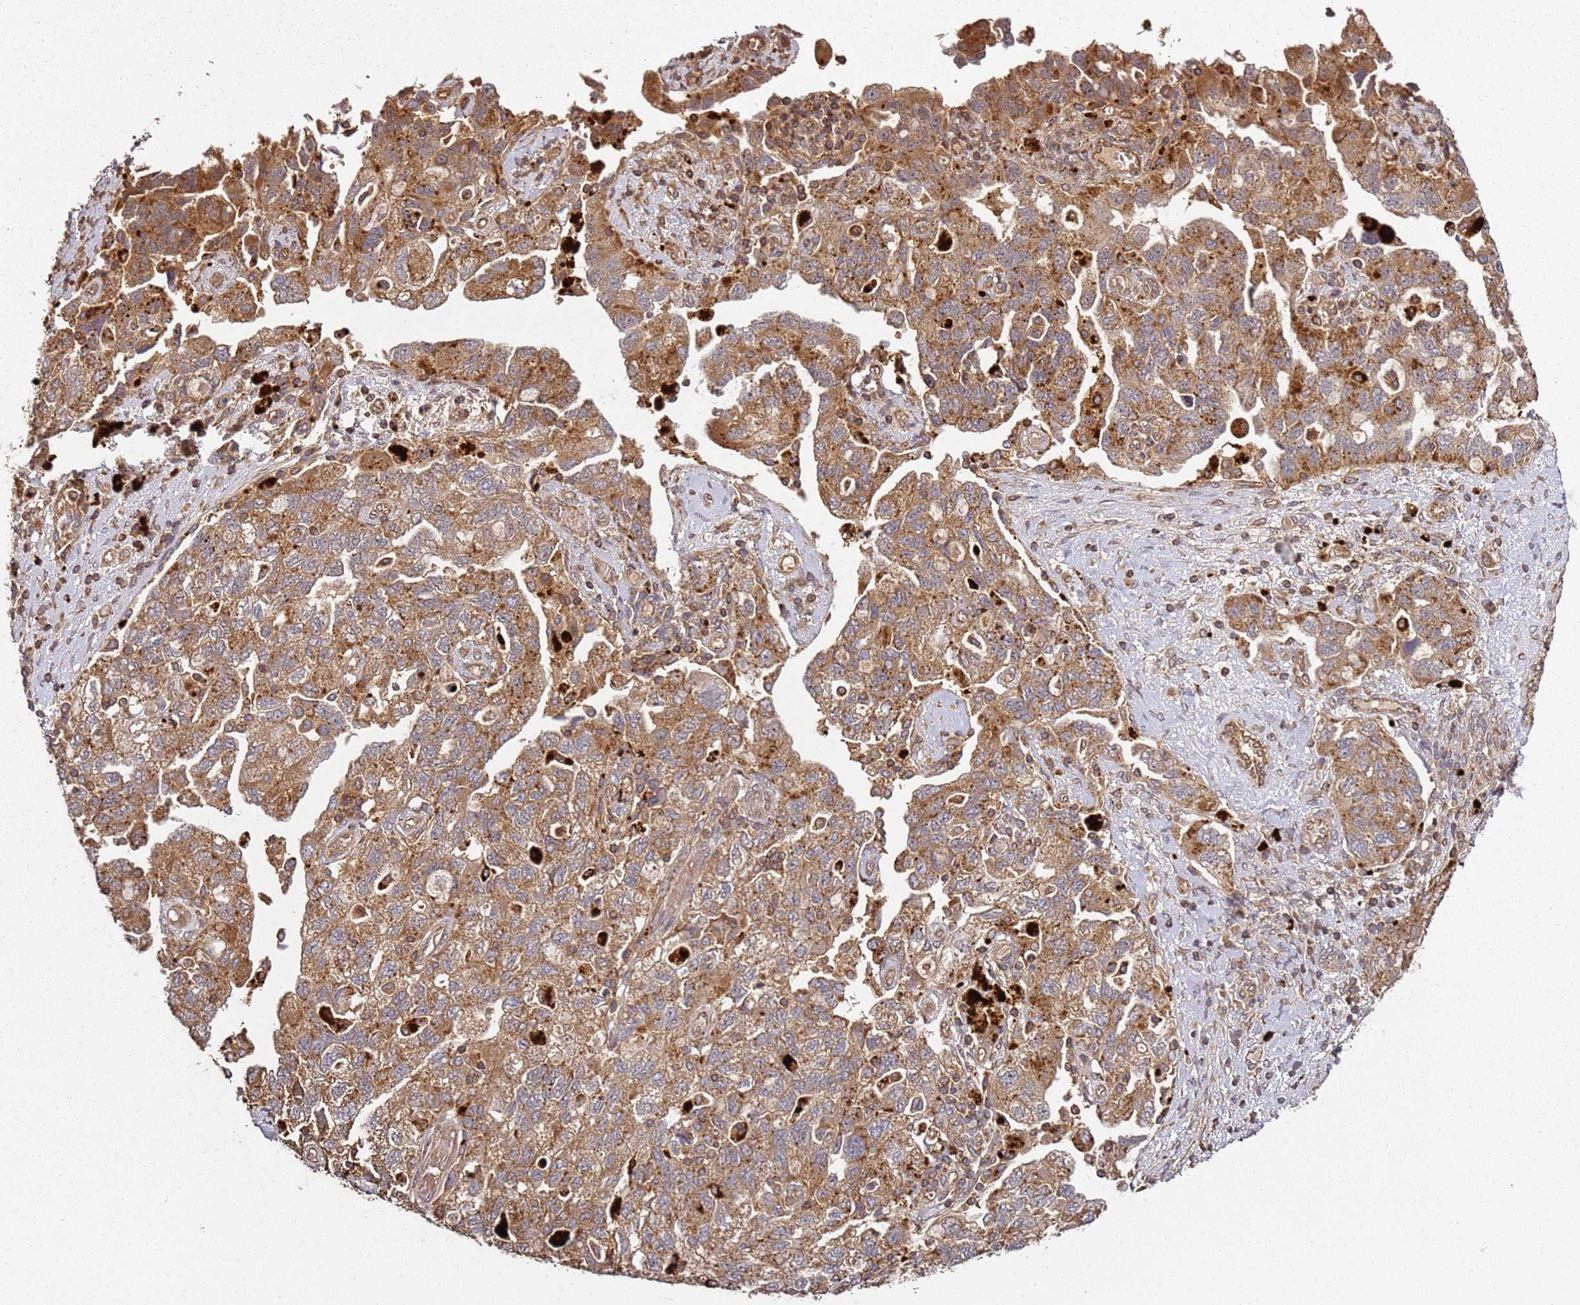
{"staining": {"intensity": "moderate", "quantity": ">75%", "location": "cytoplasmic/membranous"}, "tissue": "ovarian cancer", "cell_type": "Tumor cells", "image_type": "cancer", "snomed": [{"axis": "morphology", "description": "Carcinoma, NOS"}, {"axis": "morphology", "description": "Cystadenocarcinoma, serous, NOS"}, {"axis": "topography", "description": "Ovary"}], "caption": "Protein analysis of ovarian serous cystadenocarcinoma tissue exhibits moderate cytoplasmic/membranous staining in about >75% of tumor cells. (DAB IHC, brown staining for protein, blue staining for nuclei).", "gene": "SCGB2B2", "patient": {"sex": "female", "age": 69}}